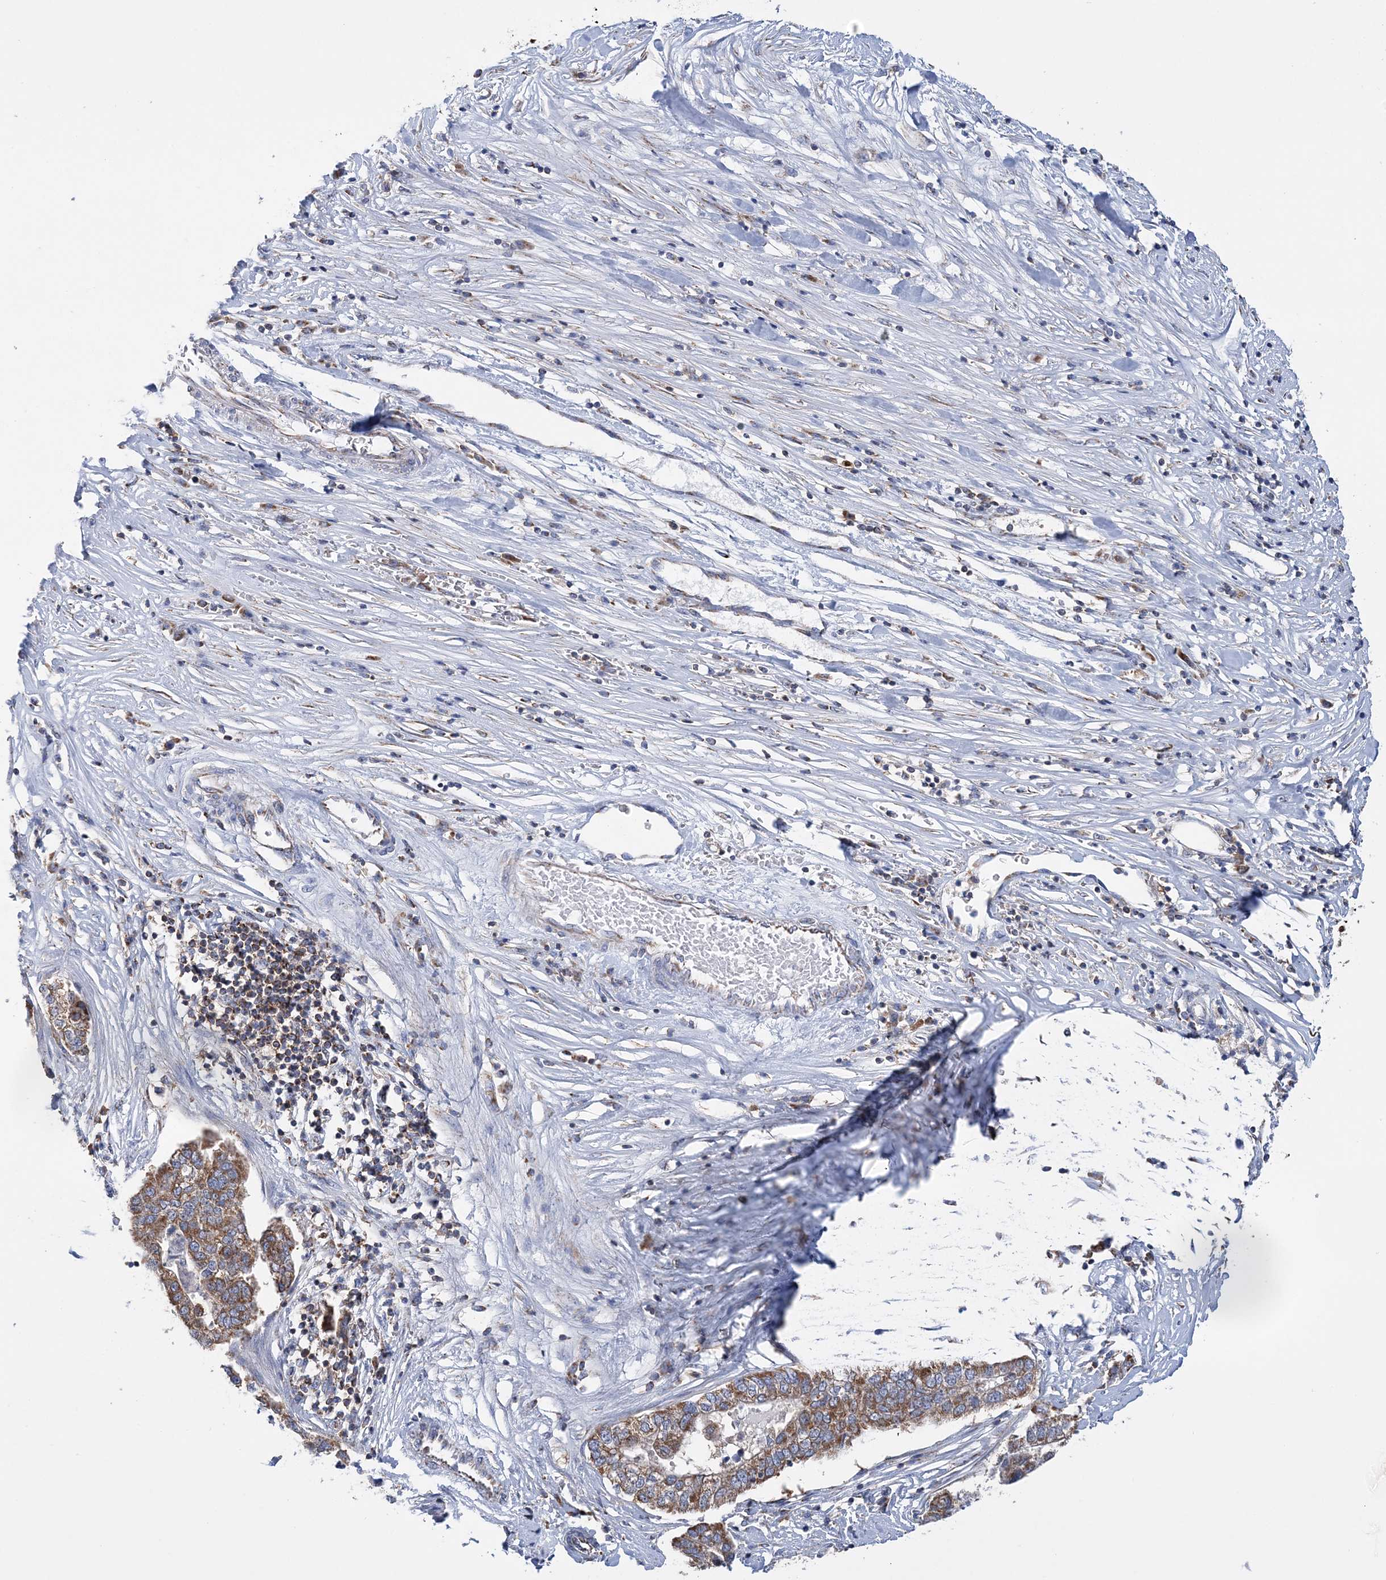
{"staining": {"intensity": "moderate", "quantity": ">75%", "location": "cytoplasmic/membranous"}, "tissue": "pancreatic cancer", "cell_type": "Tumor cells", "image_type": "cancer", "snomed": [{"axis": "morphology", "description": "Adenocarcinoma, NOS"}, {"axis": "topography", "description": "Pancreas"}], "caption": "The immunohistochemical stain highlights moderate cytoplasmic/membranous positivity in tumor cells of pancreatic cancer (adenocarcinoma) tissue.", "gene": "TTC32", "patient": {"sex": "female", "age": 61}}